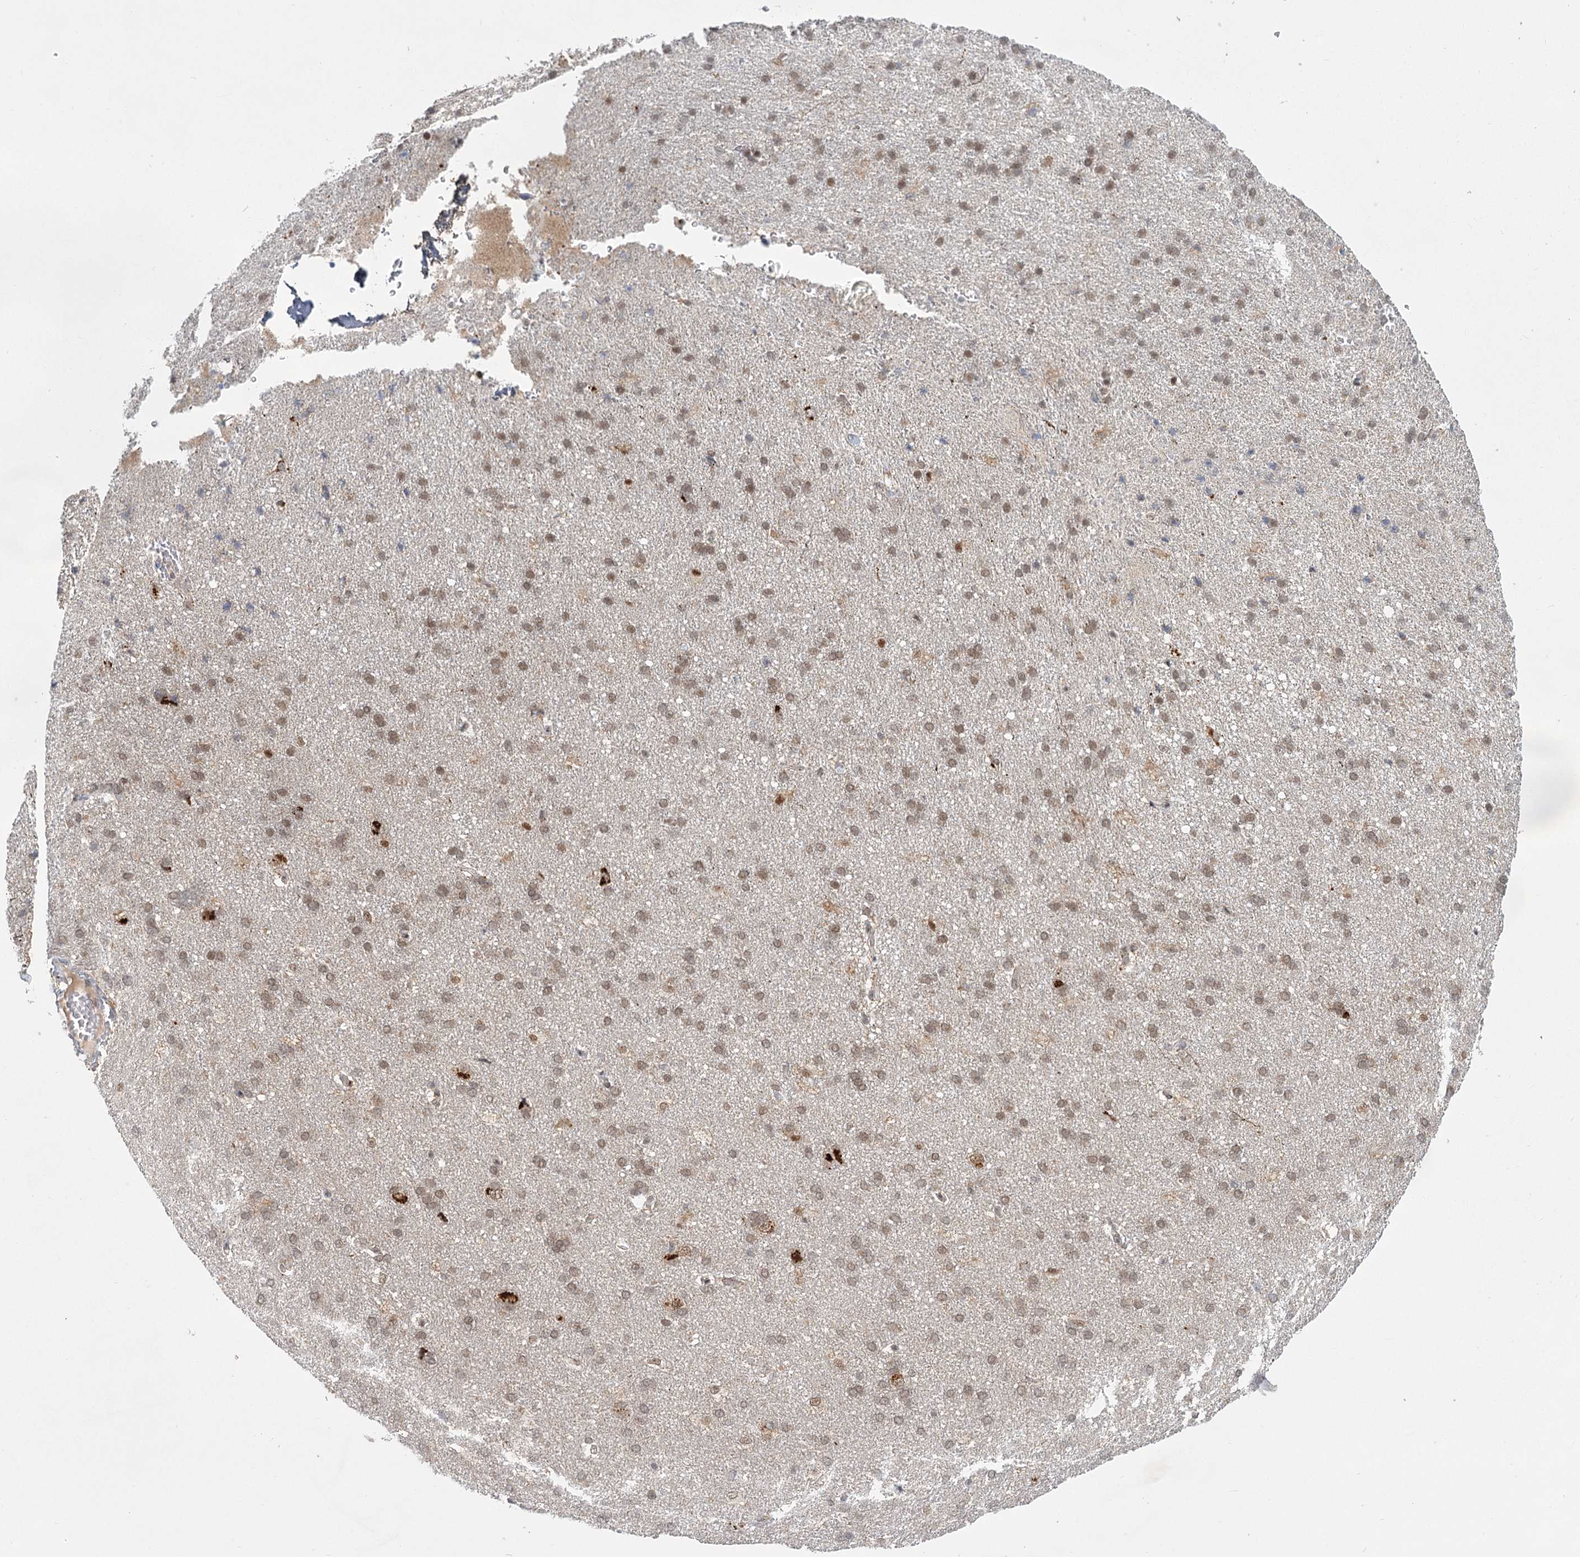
{"staining": {"intensity": "weak", "quantity": ">75%", "location": "cytoplasmic/membranous"}, "tissue": "cerebral cortex", "cell_type": "Endothelial cells", "image_type": "normal", "snomed": [{"axis": "morphology", "description": "Normal tissue, NOS"}, {"axis": "topography", "description": "Cerebral cortex"}], "caption": "Immunohistochemical staining of benign cerebral cortex exhibits weak cytoplasmic/membranous protein positivity in about >75% of endothelial cells.", "gene": "CIB4", "patient": {"sex": "male", "age": 62}}